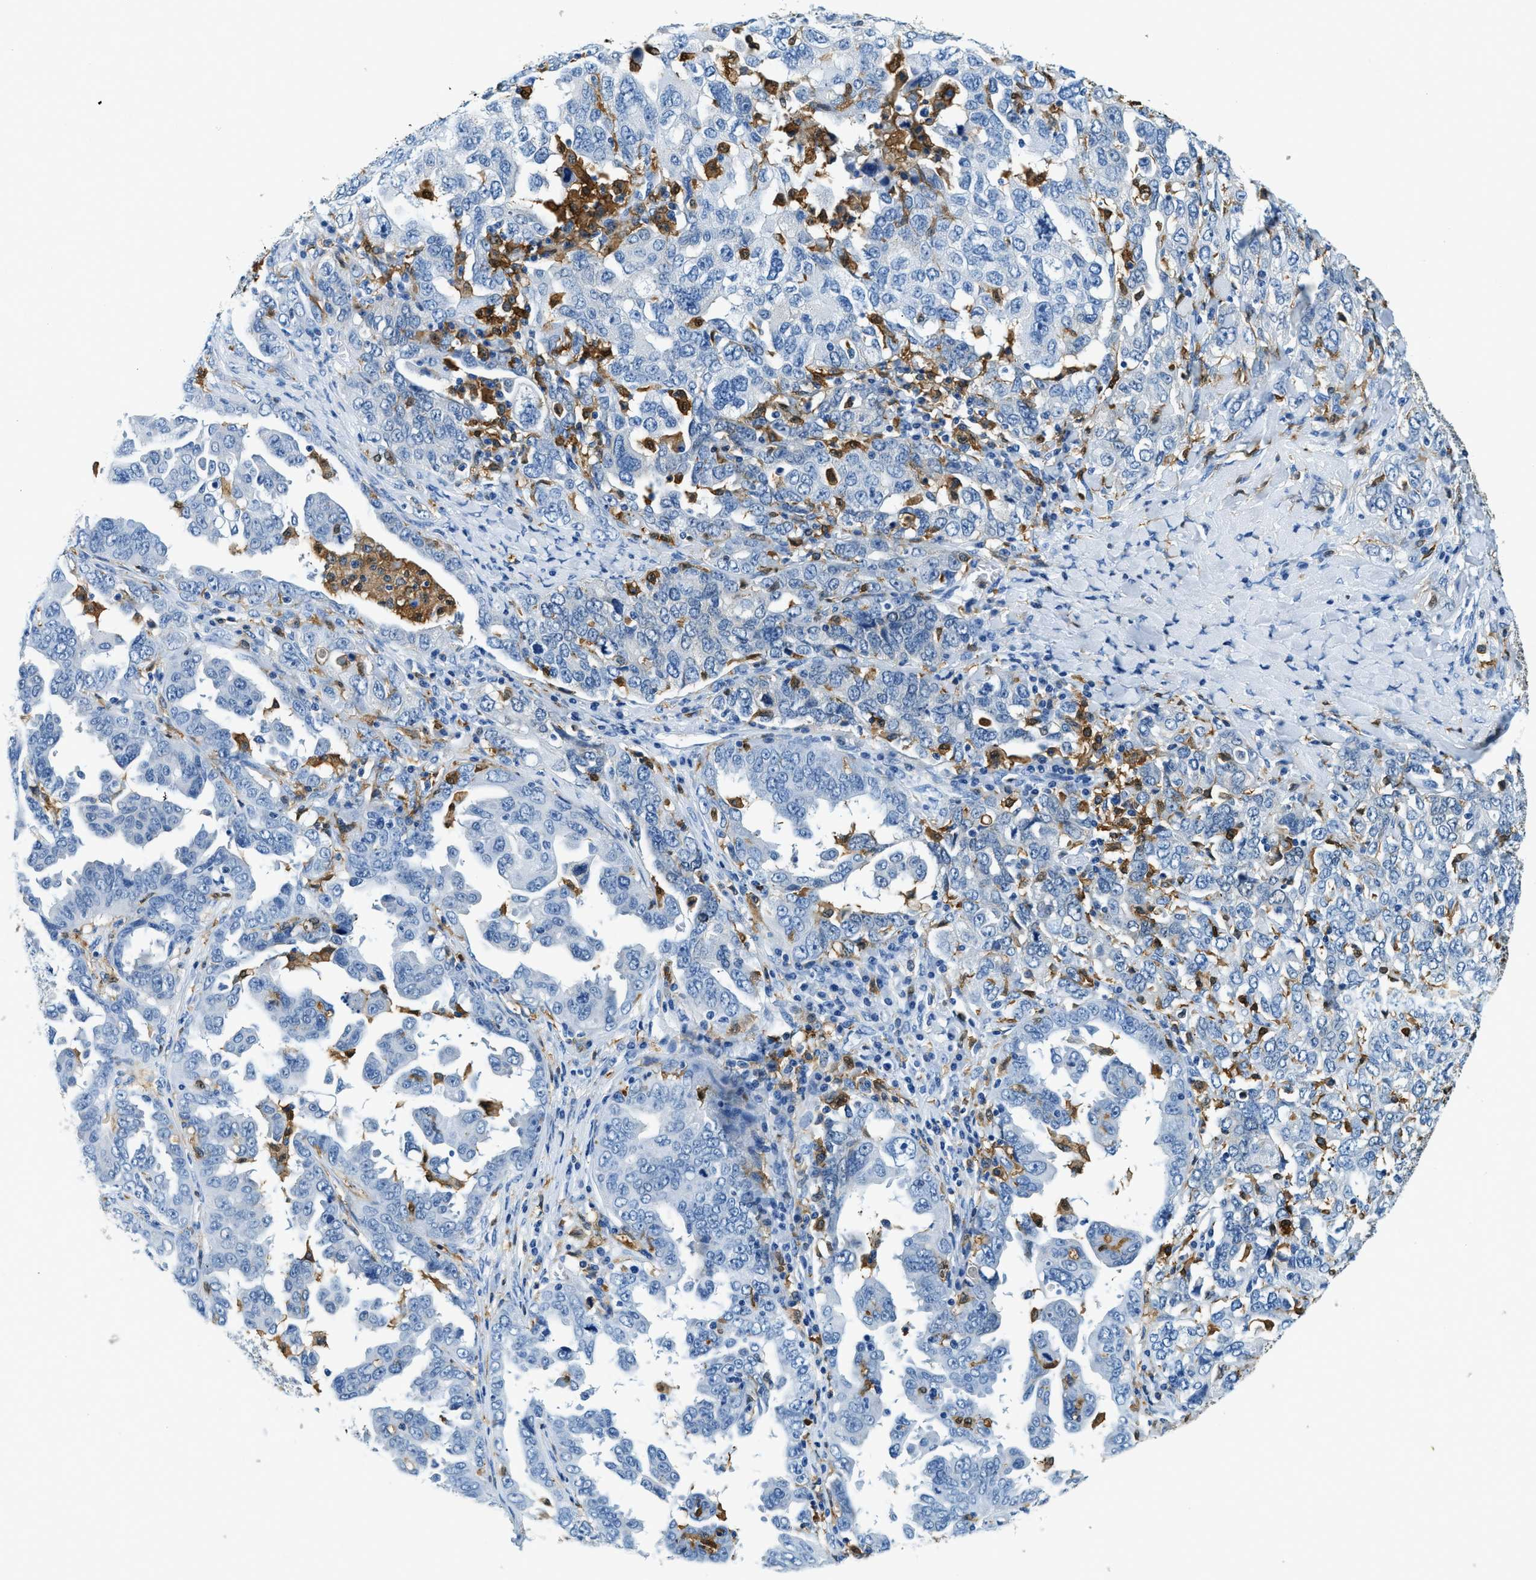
{"staining": {"intensity": "weak", "quantity": "<25%", "location": "cytoplasmic/membranous"}, "tissue": "ovarian cancer", "cell_type": "Tumor cells", "image_type": "cancer", "snomed": [{"axis": "morphology", "description": "Carcinoma, endometroid"}, {"axis": "topography", "description": "Ovary"}], "caption": "Photomicrograph shows no significant protein staining in tumor cells of ovarian endometroid carcinoma. Nuclei are stained in blue.", "gene": "CAPG", "patient": {"sex": "female", "age": 62}}